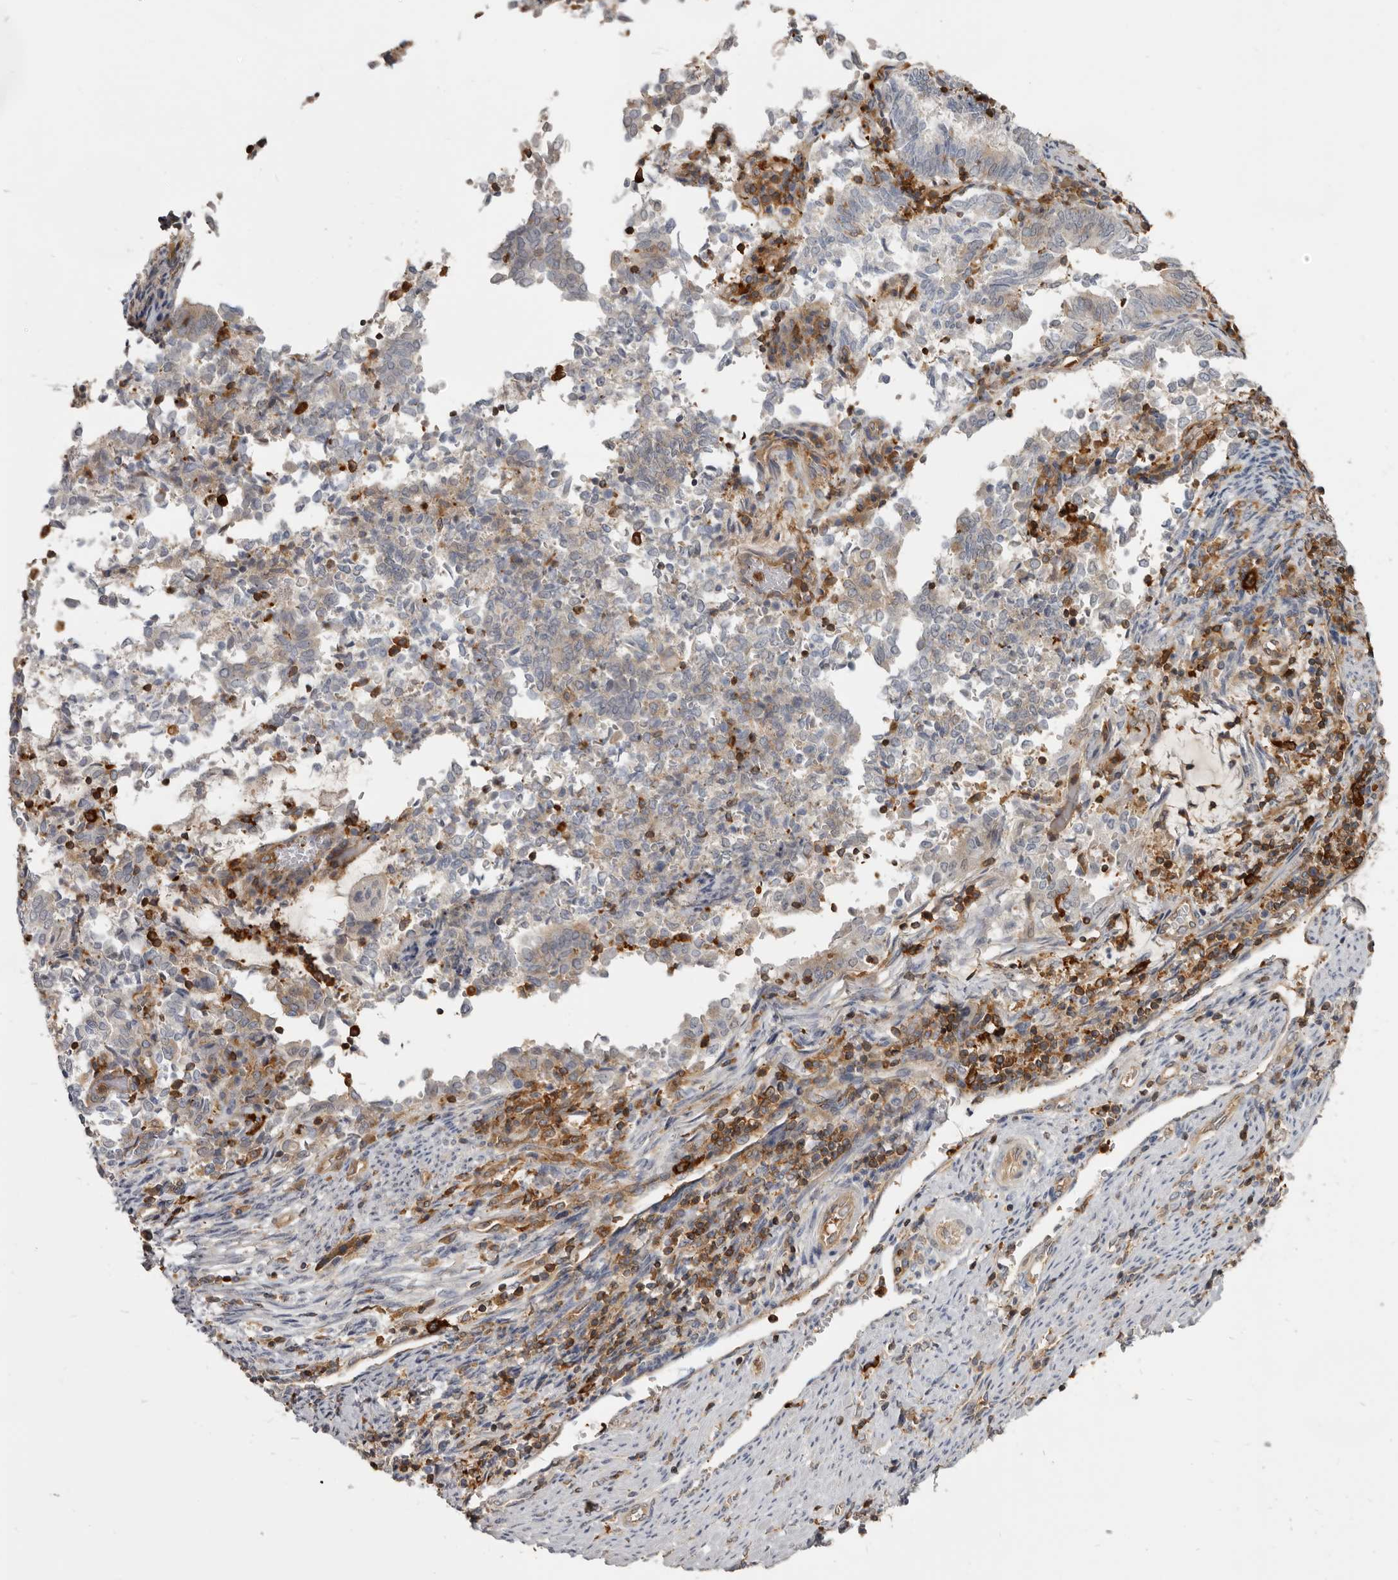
{"staining": {"intensity": "weak", "quantity": "25%-75%", "location": "cytoplasmic/membranous"}, "tissue": "endometrial cancer", "cell_type": "Tumor cells", "image_type": "cancer", "snomed": [{"axis": "morphology", "description": "Adenocarcinoma, NOS"}, {"axis": "topography", "description": "Endometrium"}], "caption": "DAB immunohistochemical staining of endometrial cancer shows weak cytoplasmic/membranous protein staining in about 25%-75% of tumor cells. The staining was performed using DAB to visualize the protein expression in brown, while the nuclei were stained in blue with hematoxylin (Magnification: 20x).", "gene": "CBL", "patient": {"sex": "female", "age": 80}}